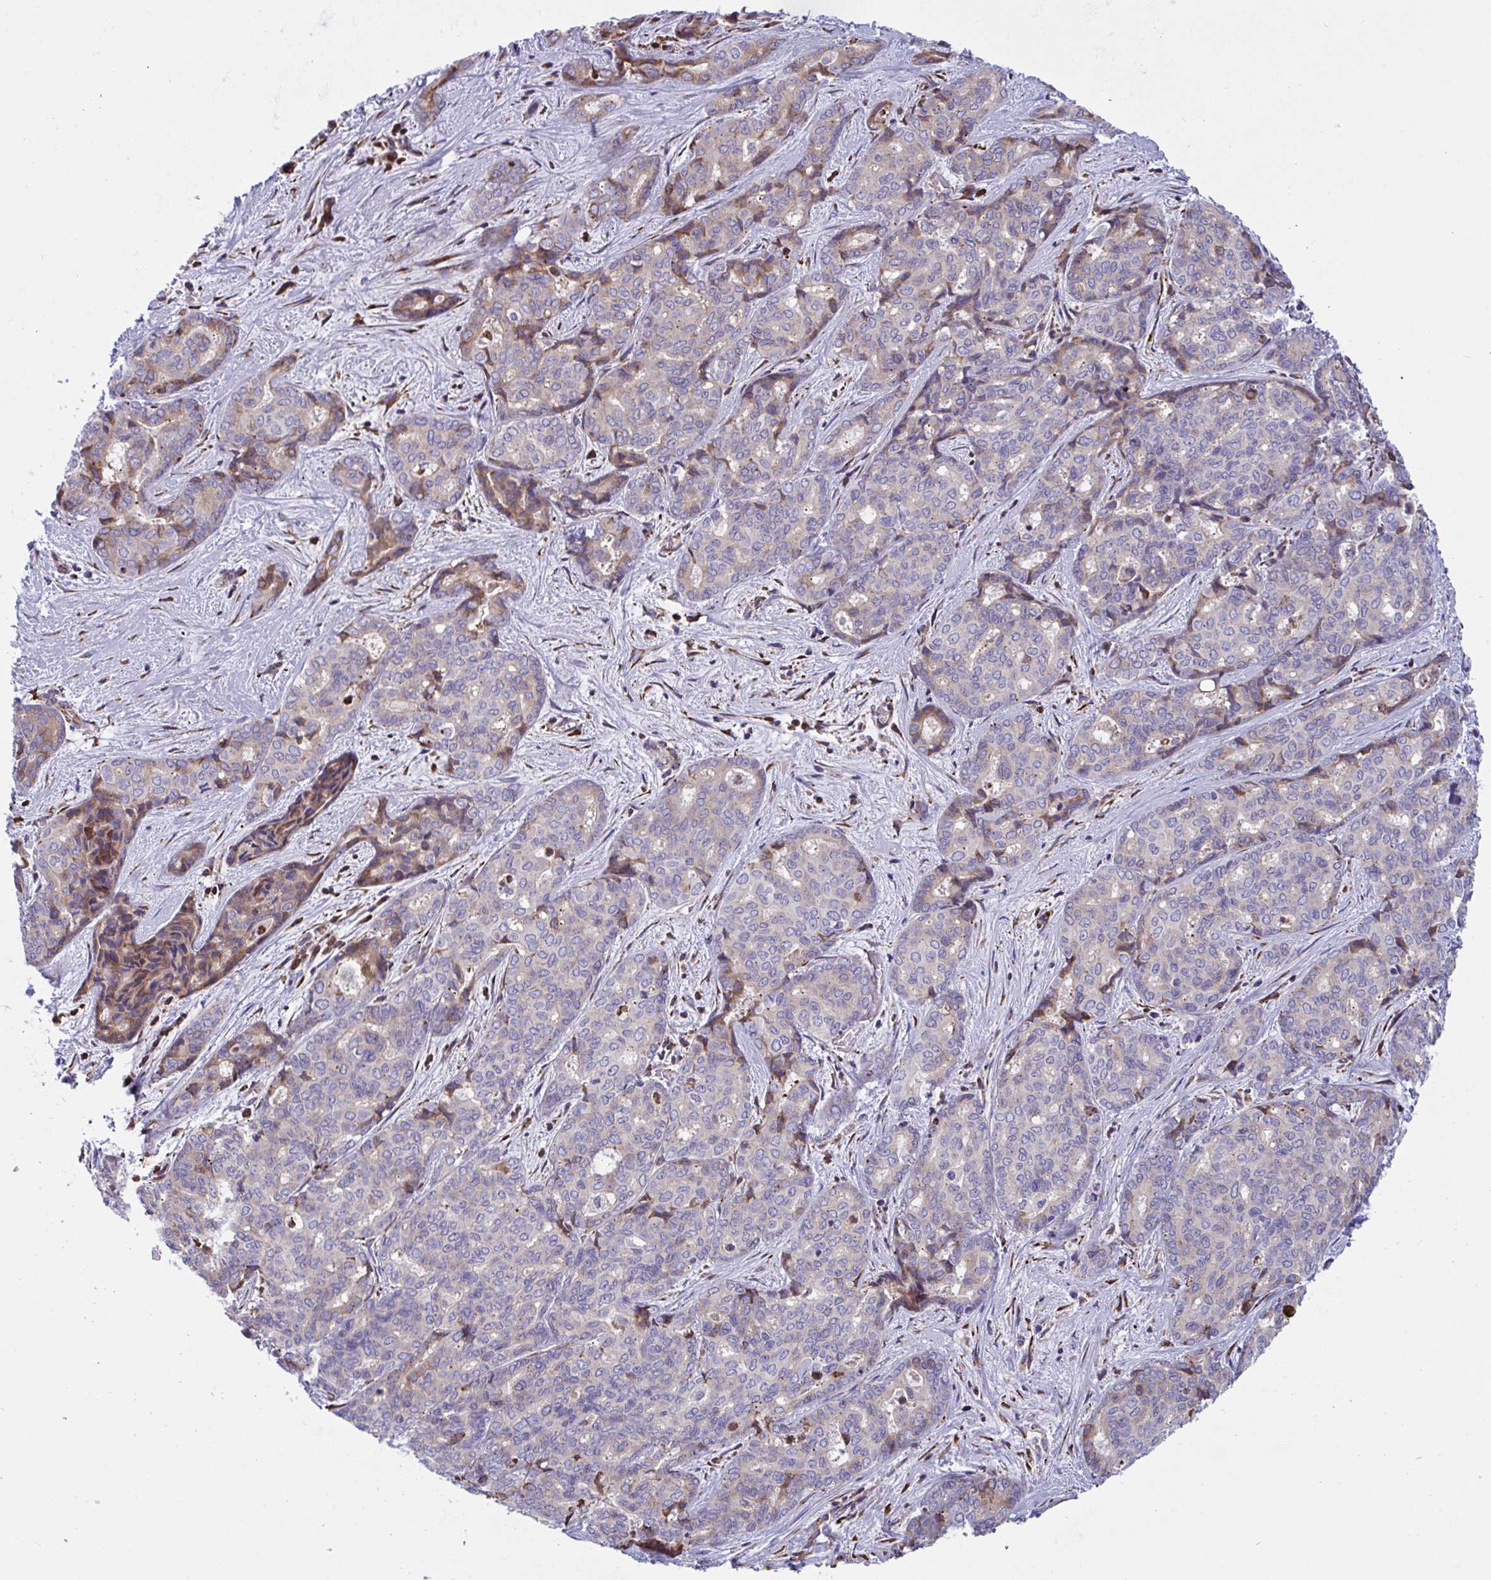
{"staining": {"intensity": "moderate", "quantity": "<25%", "location": "cytoplasmic/membranous"}, "tissue": "liver cancer", "cell_type": "Tumor cells", "image_type": "cancer", "snomed": [{"axis": "morphology", "description": "Cholangiocarcinoma"}, {"axis": "topography", "description": "Liver"}], "caption": "A micrograph of liver cholangiocarcinoma stained for a protein displays moderate cytoplasmic/membranous brown staining in tumor cells.", "gene": "PEAK3", "patient": {"sex": "female", "age": 64}}